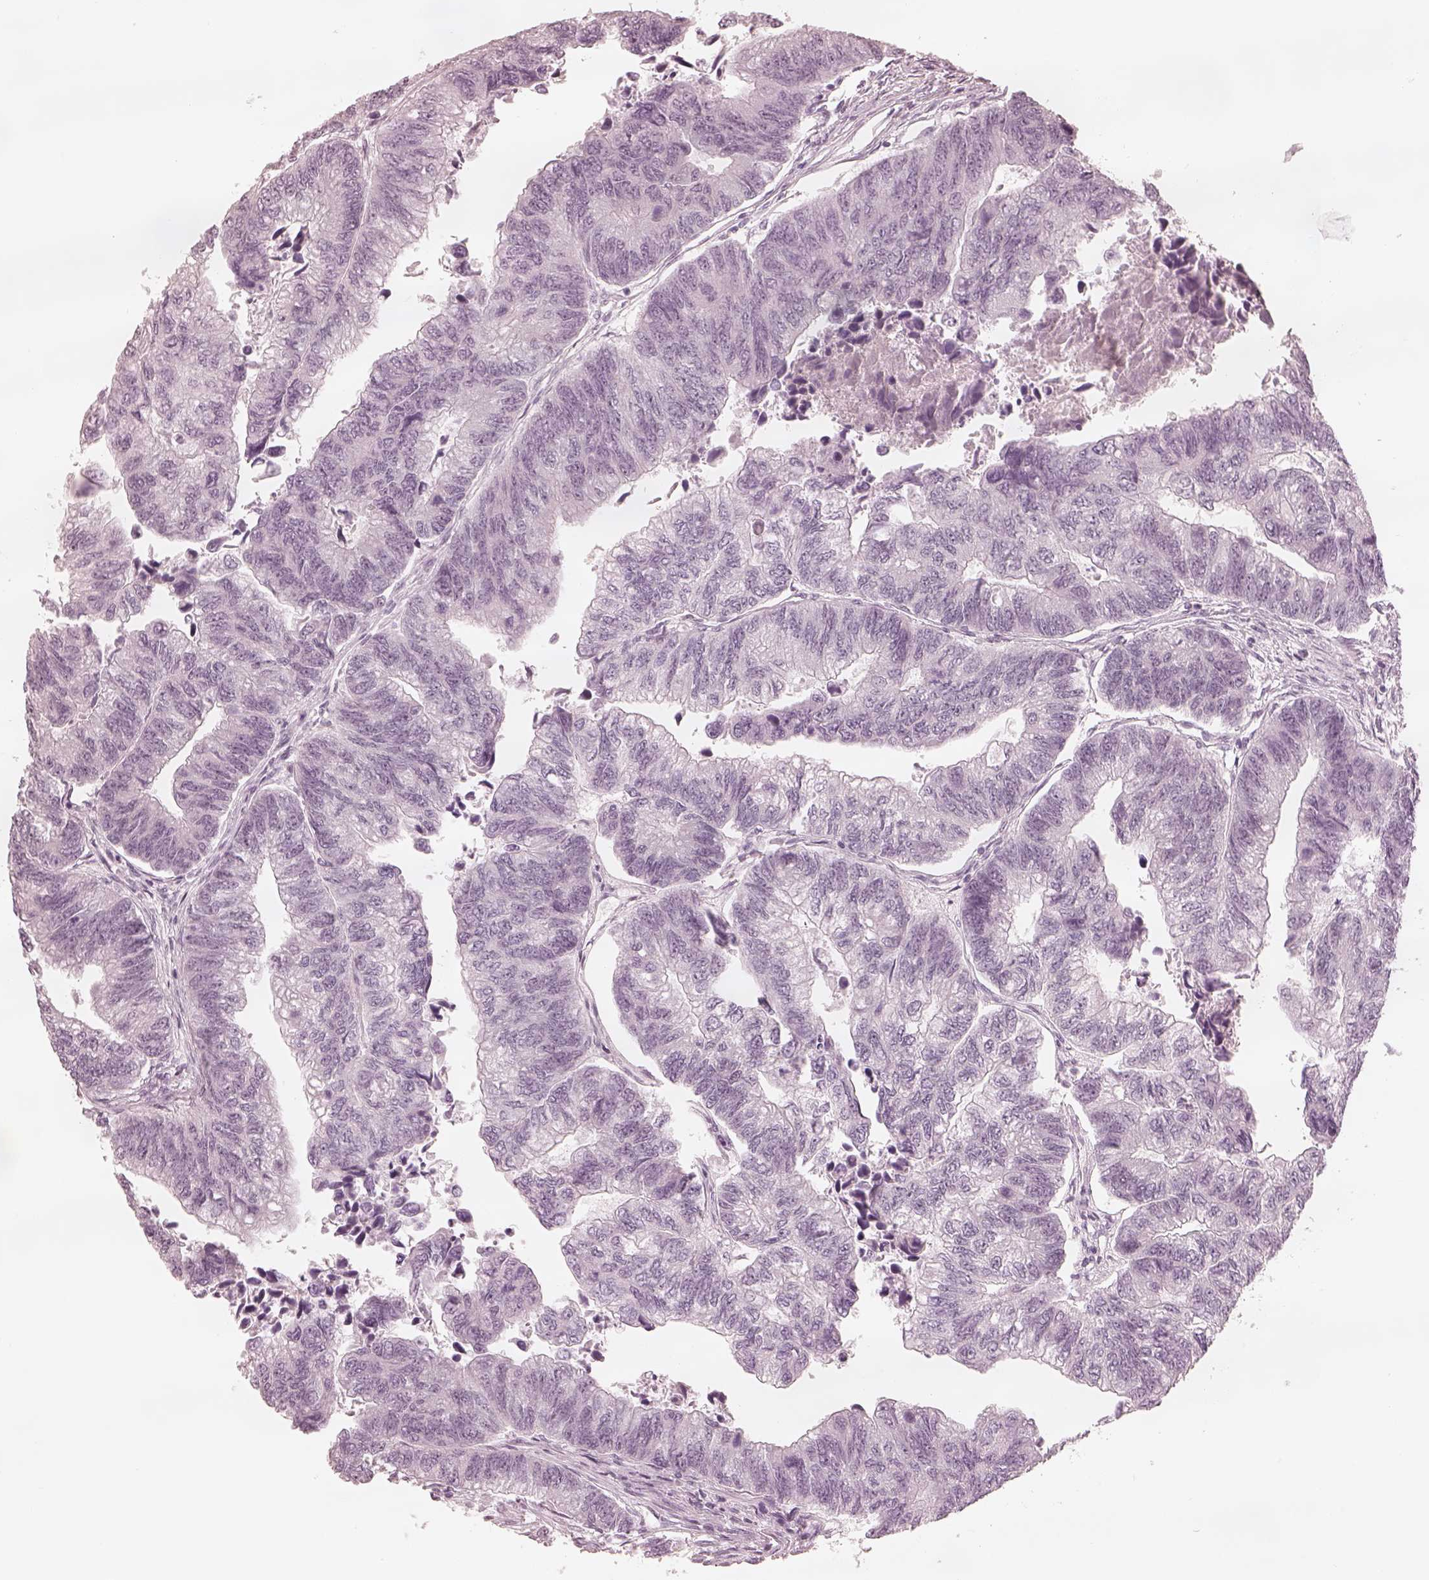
{"staining": {"intensity": "negative", "quantity": "none", "location": "none"}, "tissue": "colorectal cancer", "cell_type": "Tumor cells", "image_type": "cancer", "snomed": [{"axis": "morphology", "description": "Adenocarcinoma, NOS"}, {"axis": "topography", "description": "Colon"}], "caption": "Adenocarcinoma (colorectal) was stained to show a protein in brown. There is no significant expression in tumor cells.", "gene": "CALR3", "patient": {"sex": "female", "age": 65}}